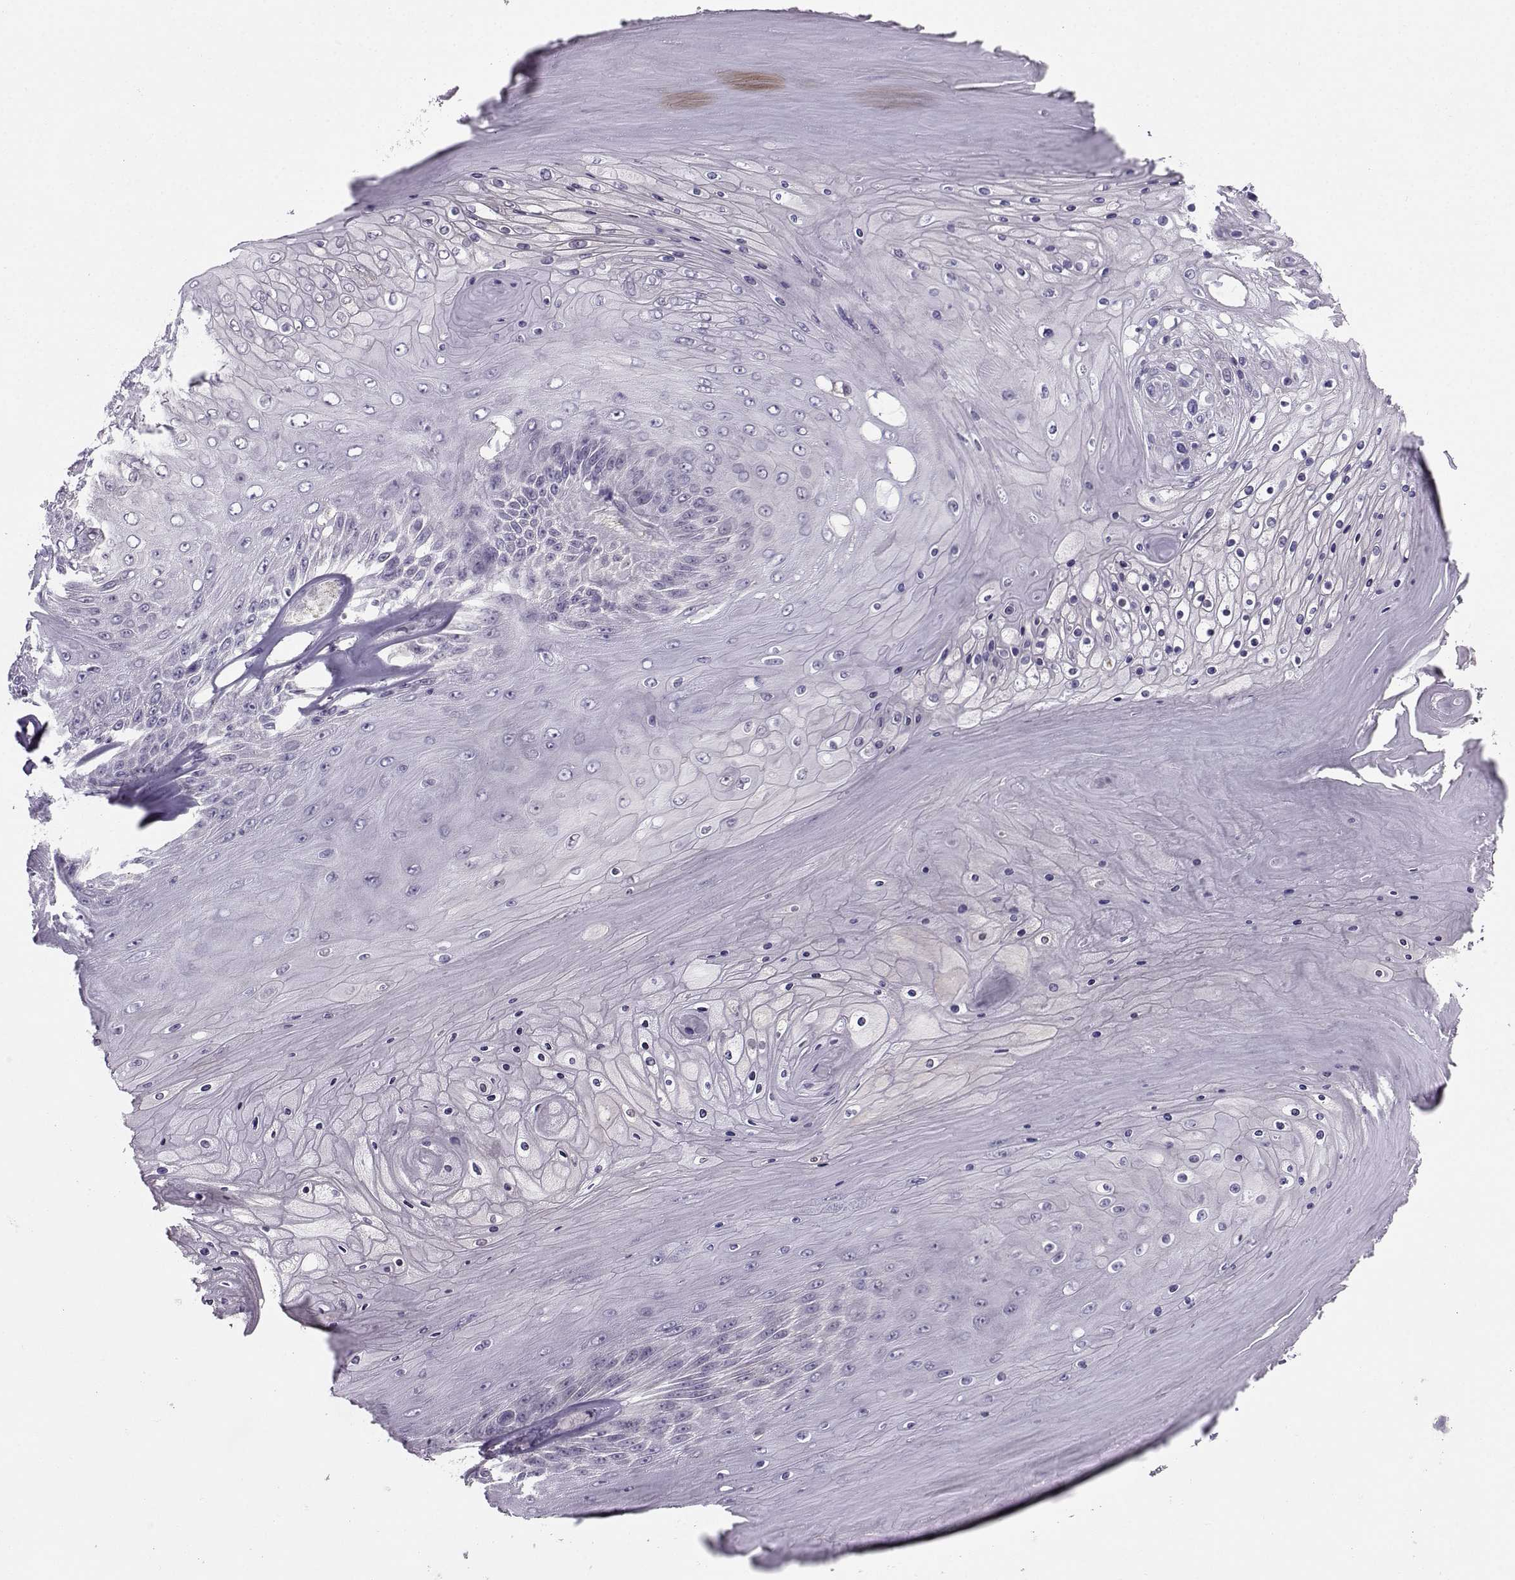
{"staining": {"intensity": "negative", "quantity": "none", "location": "none"}, "tissue": "skin cancer", "cell_type": "Tumor cells", "image_type": "cancer", "snomed": [{"axis": "morphology", "description": "Squamous cell carcinoma, NOS"}, {"axis": "topography", "description": "Skin"}], "caption": "Tumor cells show no significant protein positivity in skin squamous cell carcinoma.", "gene": "PGK1", "patient": {"sex": "male", "age": 62}}